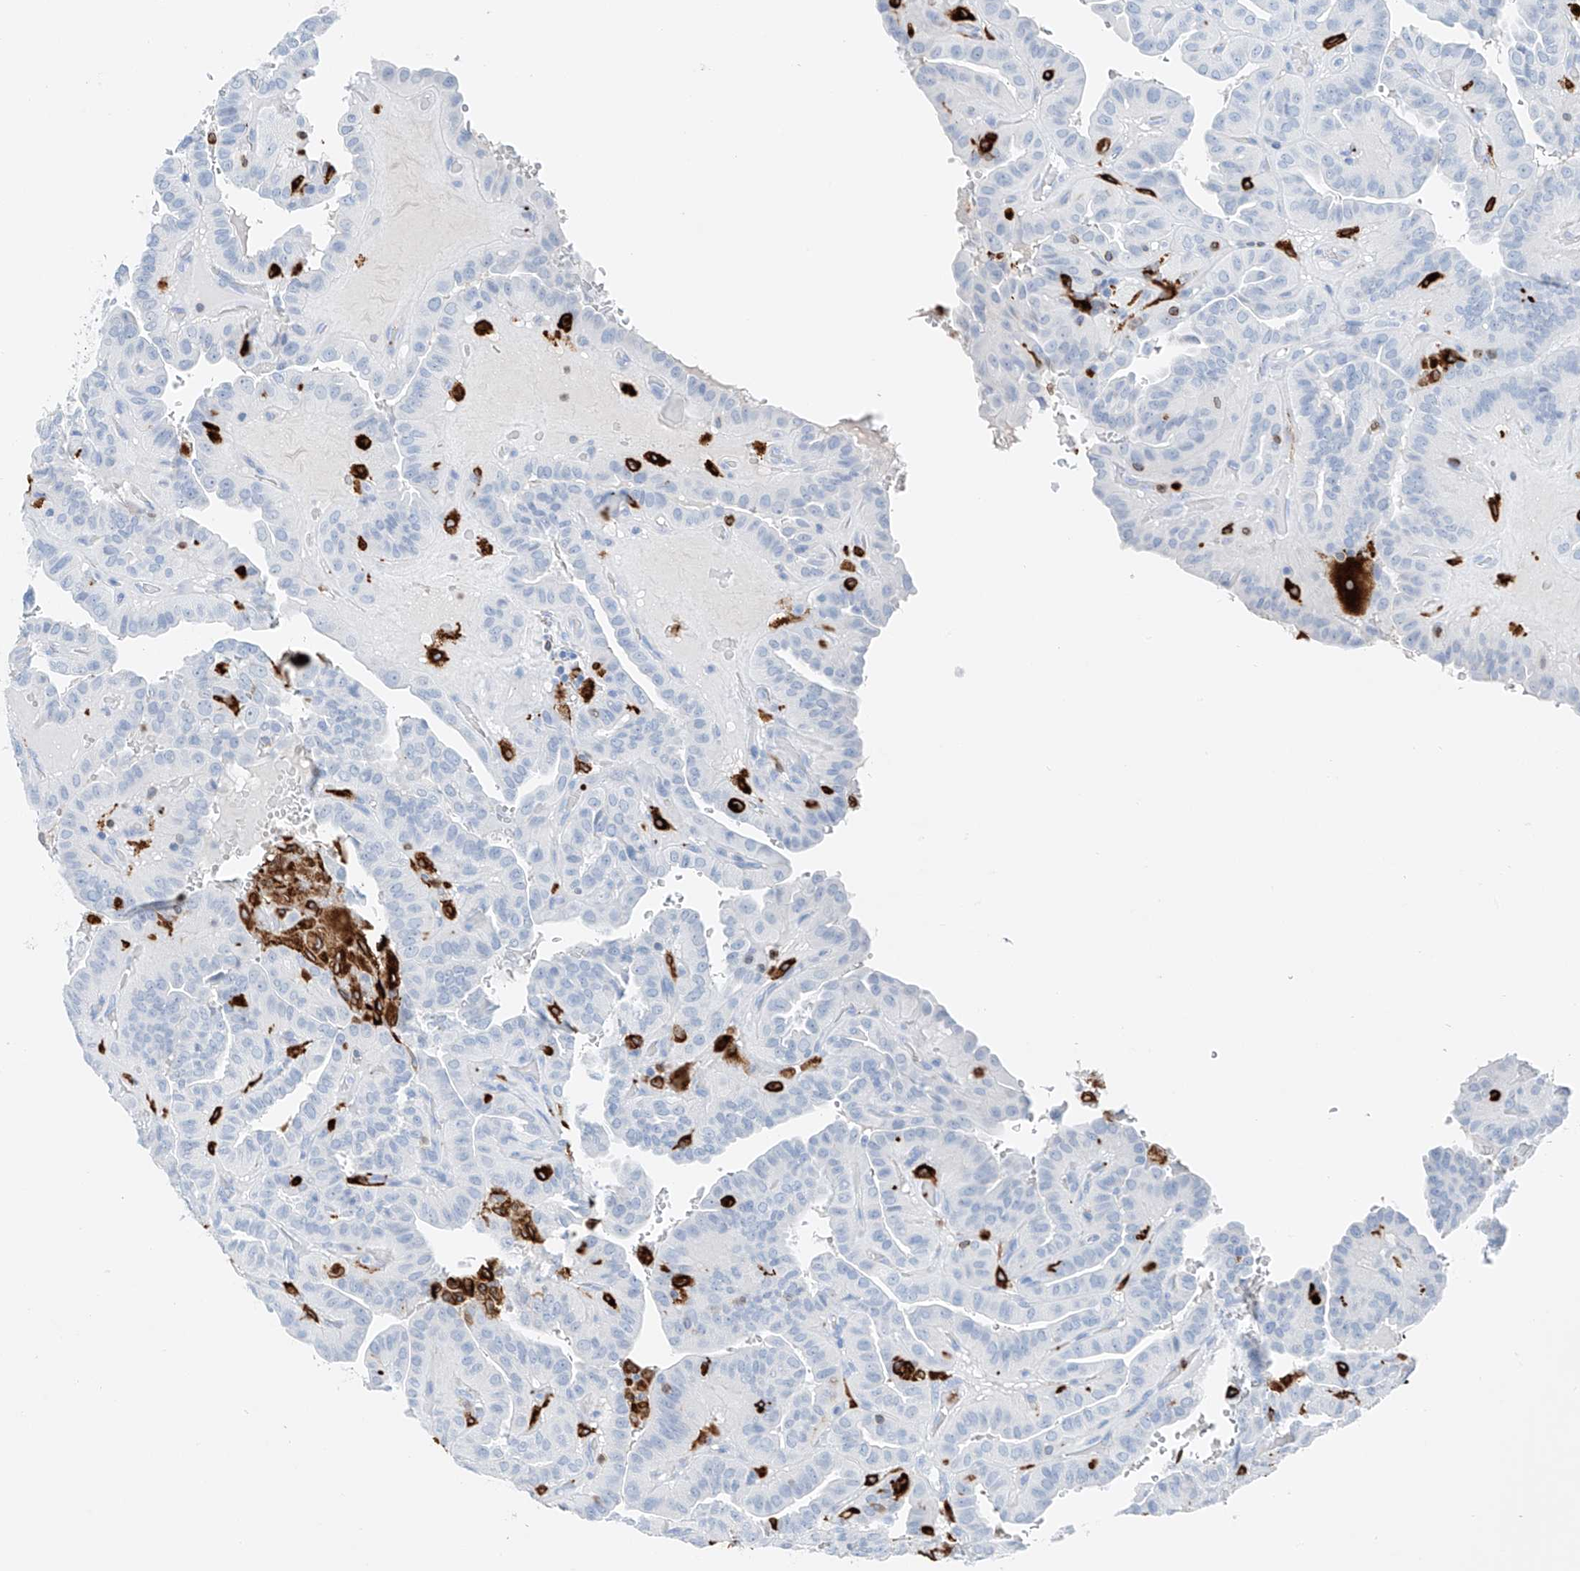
{"staining": {"intensity": "negative", "quantity": "none", "location": "none"}, "tissue": "thyroid cancer", "cell_type": "Tumor cells", "image_type": "cancer", "snomed": [{"axis": "morphology", "description": "Papillary adenocarcinoma, NOS"}, {"axis": "topography", "description": "Thyroid gland"}], "caption": "A photomicrograph of thyroid papillary adenocarcinoma stained for a protein demonstrates no brown staining in tumor cells.", "gene": "TBXAS1", "patient": {"sex": "male", "age": 77}}